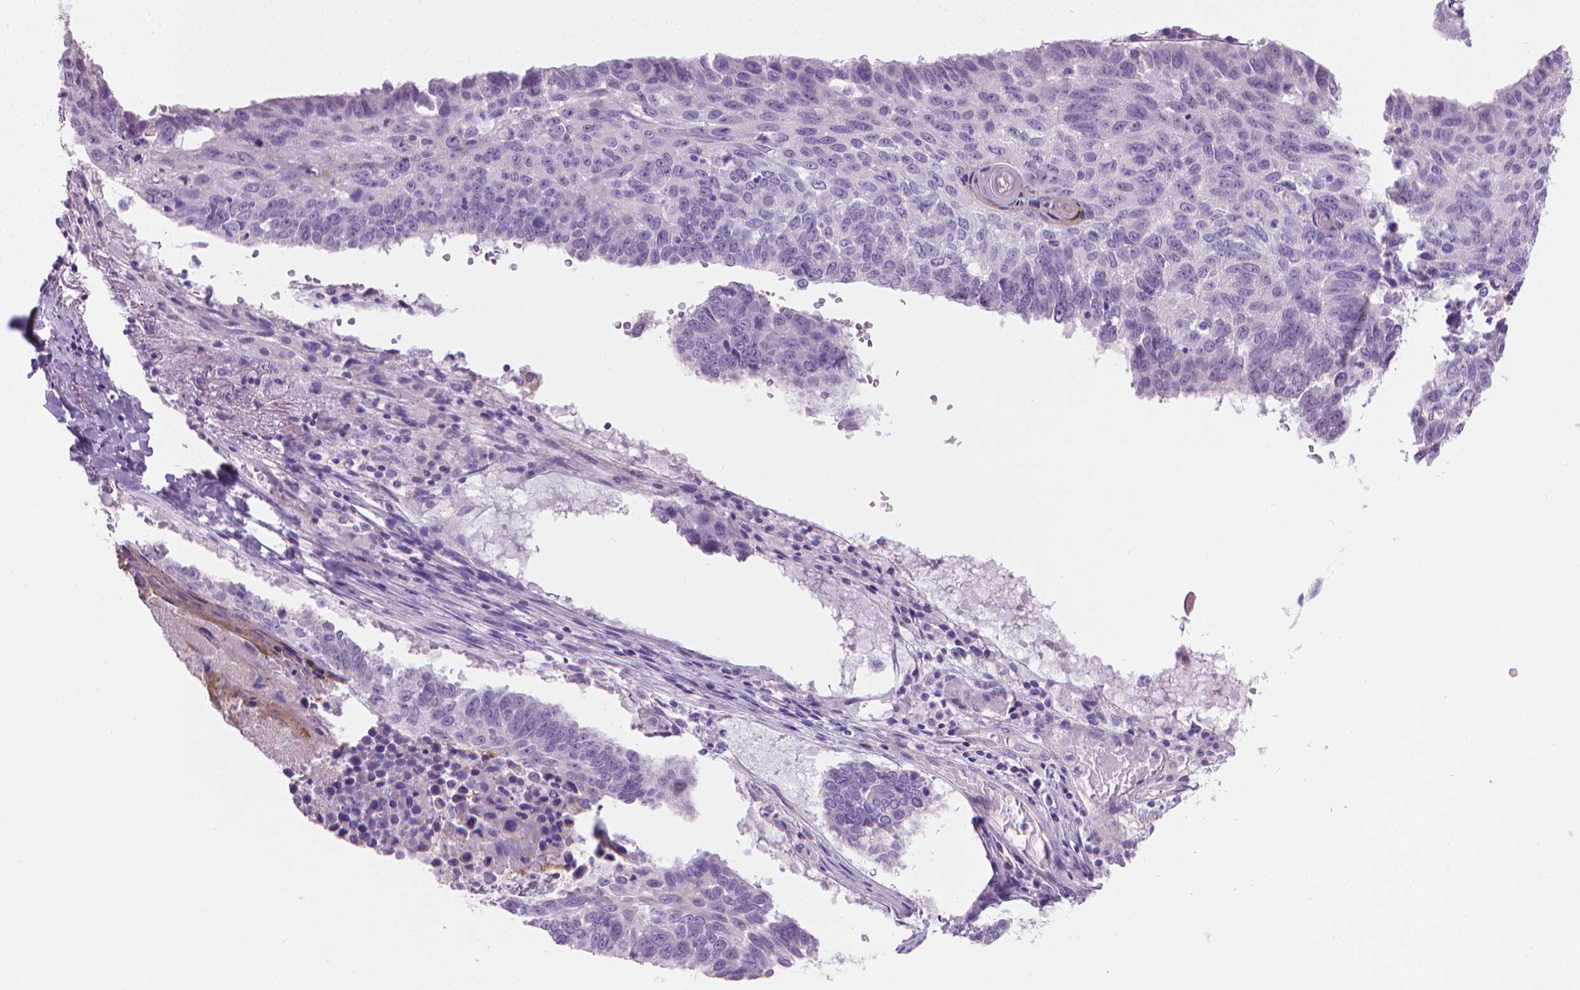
{"staining": {"intensity": "negative", "quantity": "none", "location": "none"}, "tissue": "lung cancer", "cell_type": "Tumor cells", "image_type": "cancer", "snomed": [{"axis": "morphology", "description": "Squamous cell carcinoma, NOS"}, {"axis": "topography", "description": "Lung"}], "caption": "Squamous cell carcinoma (lung) was stained to show a protein in brown. There is no significant expression in tumor cells.", "gene": "GSDMA", "patient": {"sex": "male", "age": 73}}